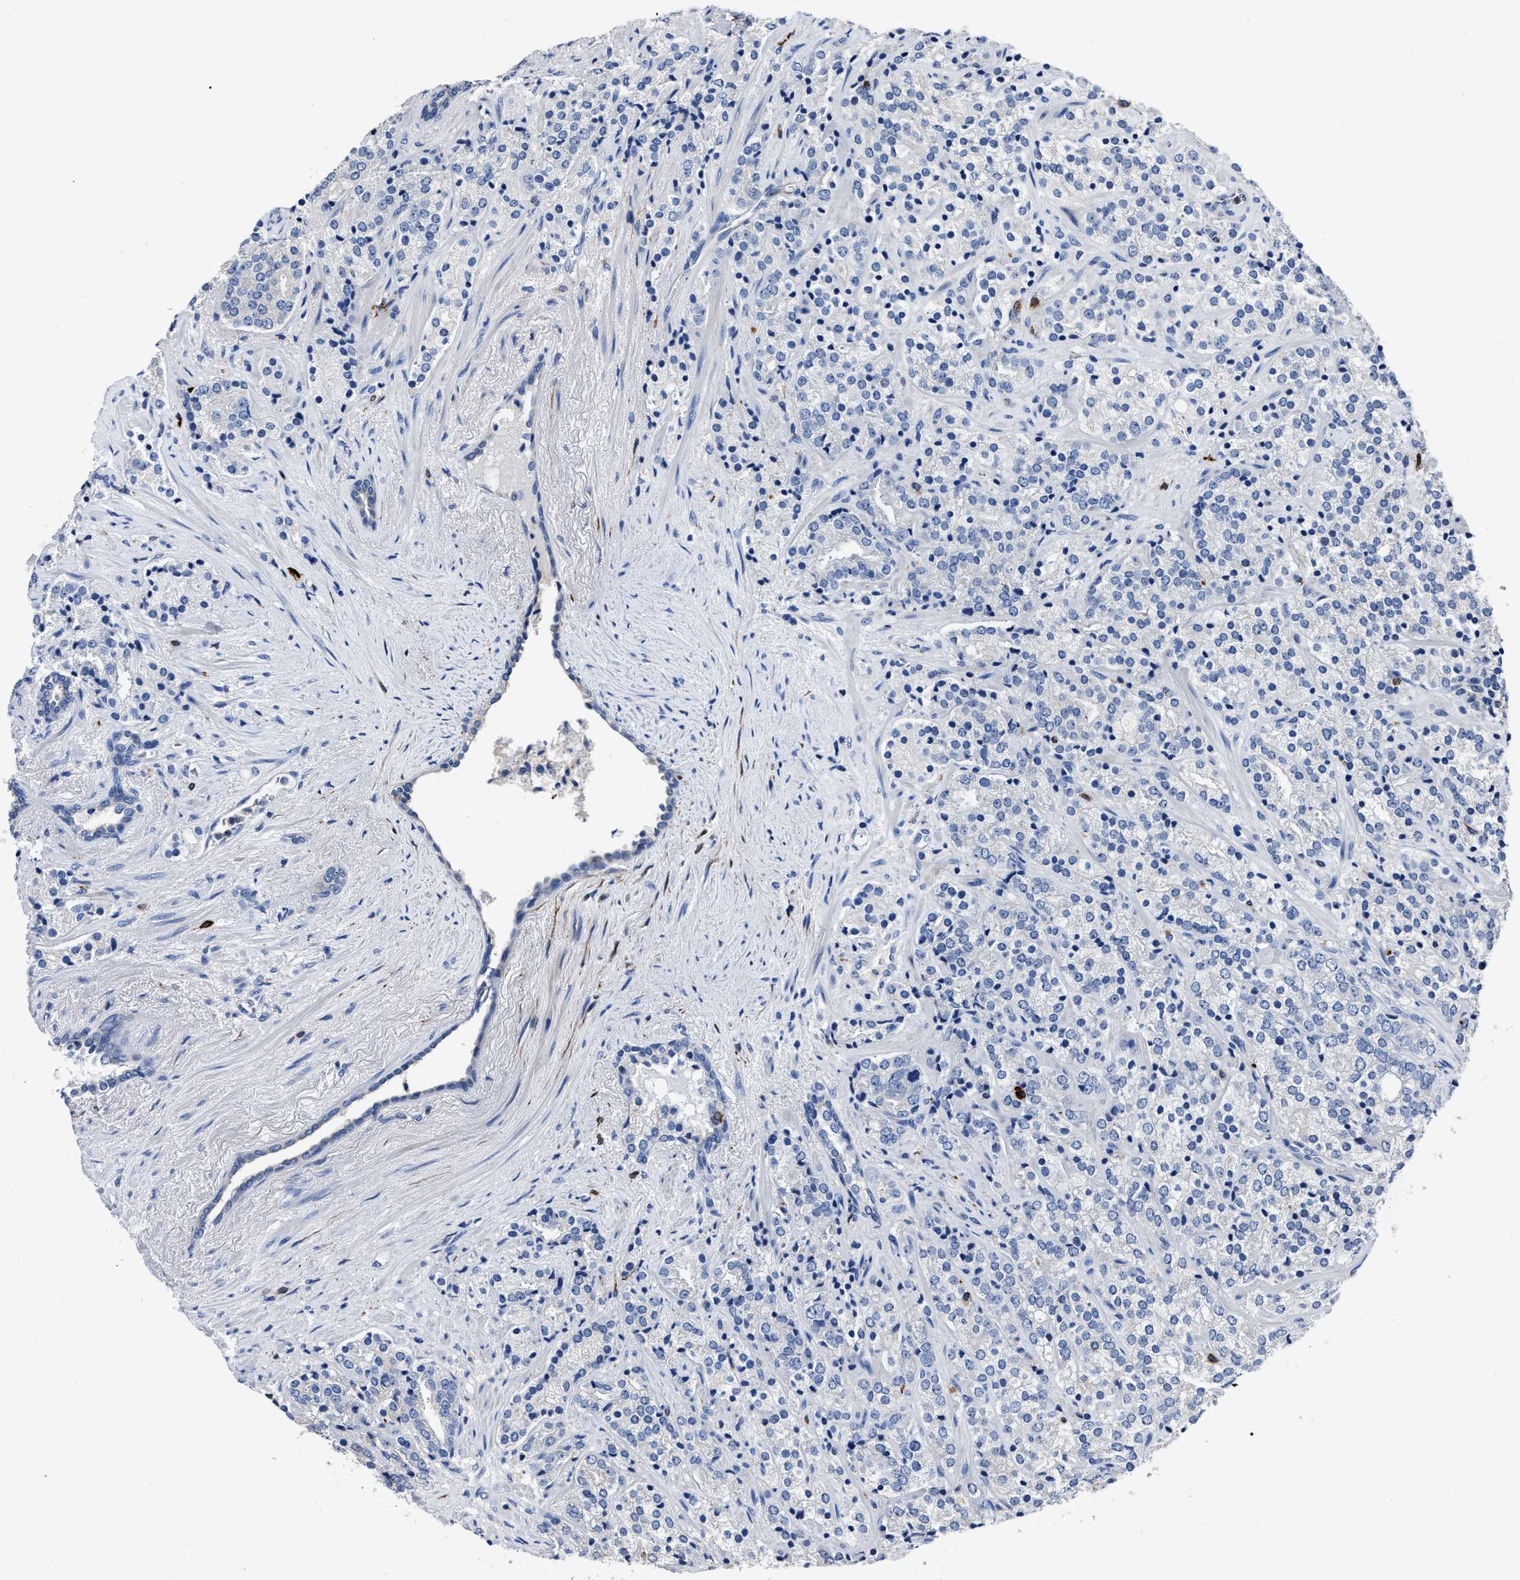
{"staining": {"intensity": "negative", "quantity": "none", "location": "none"}, "tissue": "prostate cancer", "cell_type": "Tumor cells", "image_type": "cancer", "snomed": [{"axis": "morphology", "description": "Adenocarcinoma, High grade"}, {"axis": "topography", "description": "Prostate"}], "caption": "This image is of adenocarcinoma (high-grade) (prostate) stained with IHC to label a protein in brown with the nuclei are counter-stained blue. There is no expression in tumor cells.", "gene": "OR10G3", "patient": {"sex": "male", "age": 71}}